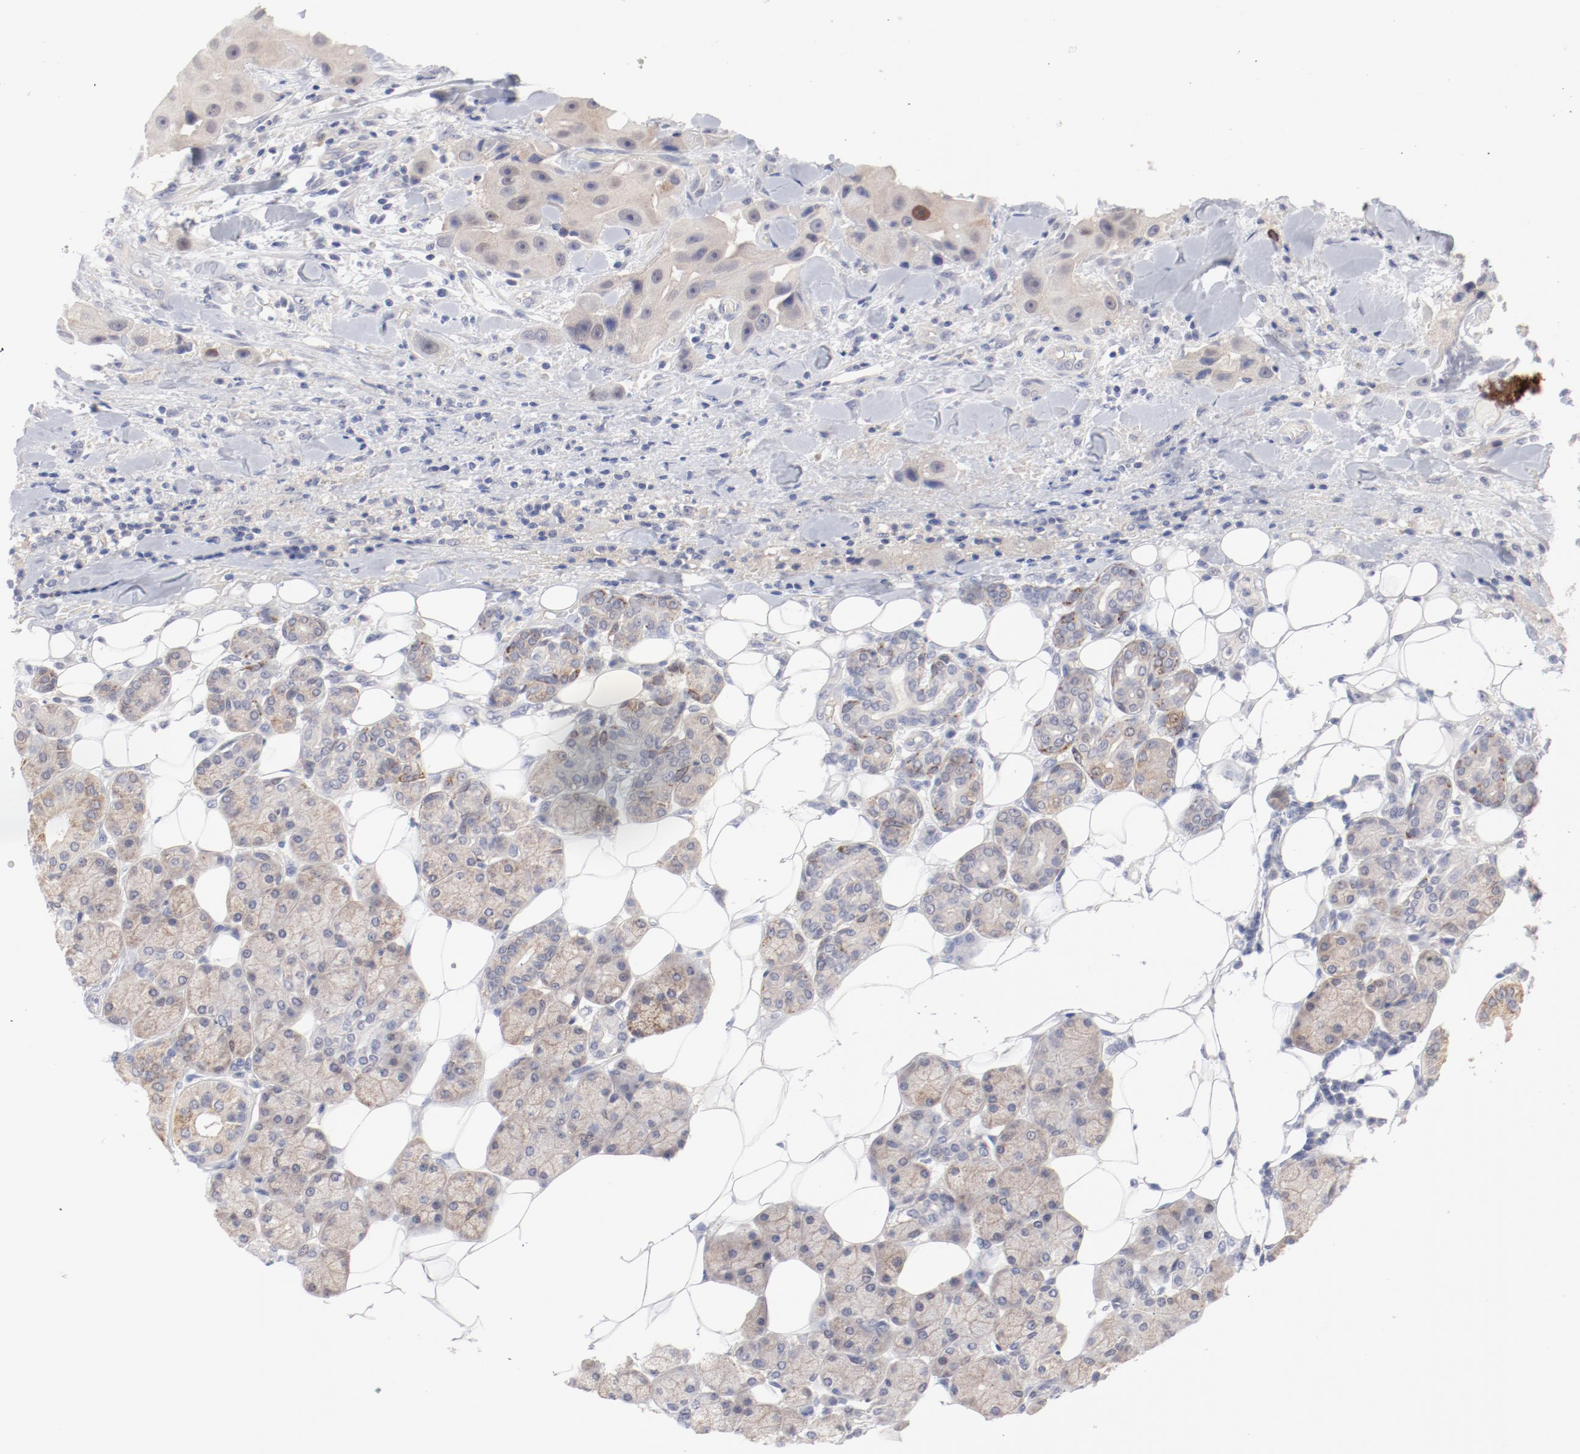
{"staining": {"intensity": "weak", "quantity": "<25%", "location": "cytoplasmic/membranous"}, "tissue": "head and neck cancer", "cell_type": "Tumor cells", "image_type": "cancer", "snomed": [{"axis": "morphology", "description": "Normal tissue, NOS"}, {"axis": "morphology", "description": "Adenocarcinoma, NOS"}, {"axis": "topography", "description": "Salivary gland"}, {"axis": "topography", "description": "Head-Neck"}], "caption": "High power microscopy image of an immunohistochemistry histopathology image of head and neck adenocarcinoma, revealing no significant positivity in tumor cells. The staining was performed using DAB (3,3'-diaminobenzidine) to visualize the protein expression in brown, while the nuclei were stained in blue with hematoxylin (Magnification: 20x).", "gene": "SH3BGR", "patient": {"sex": "male", "age": 80}}